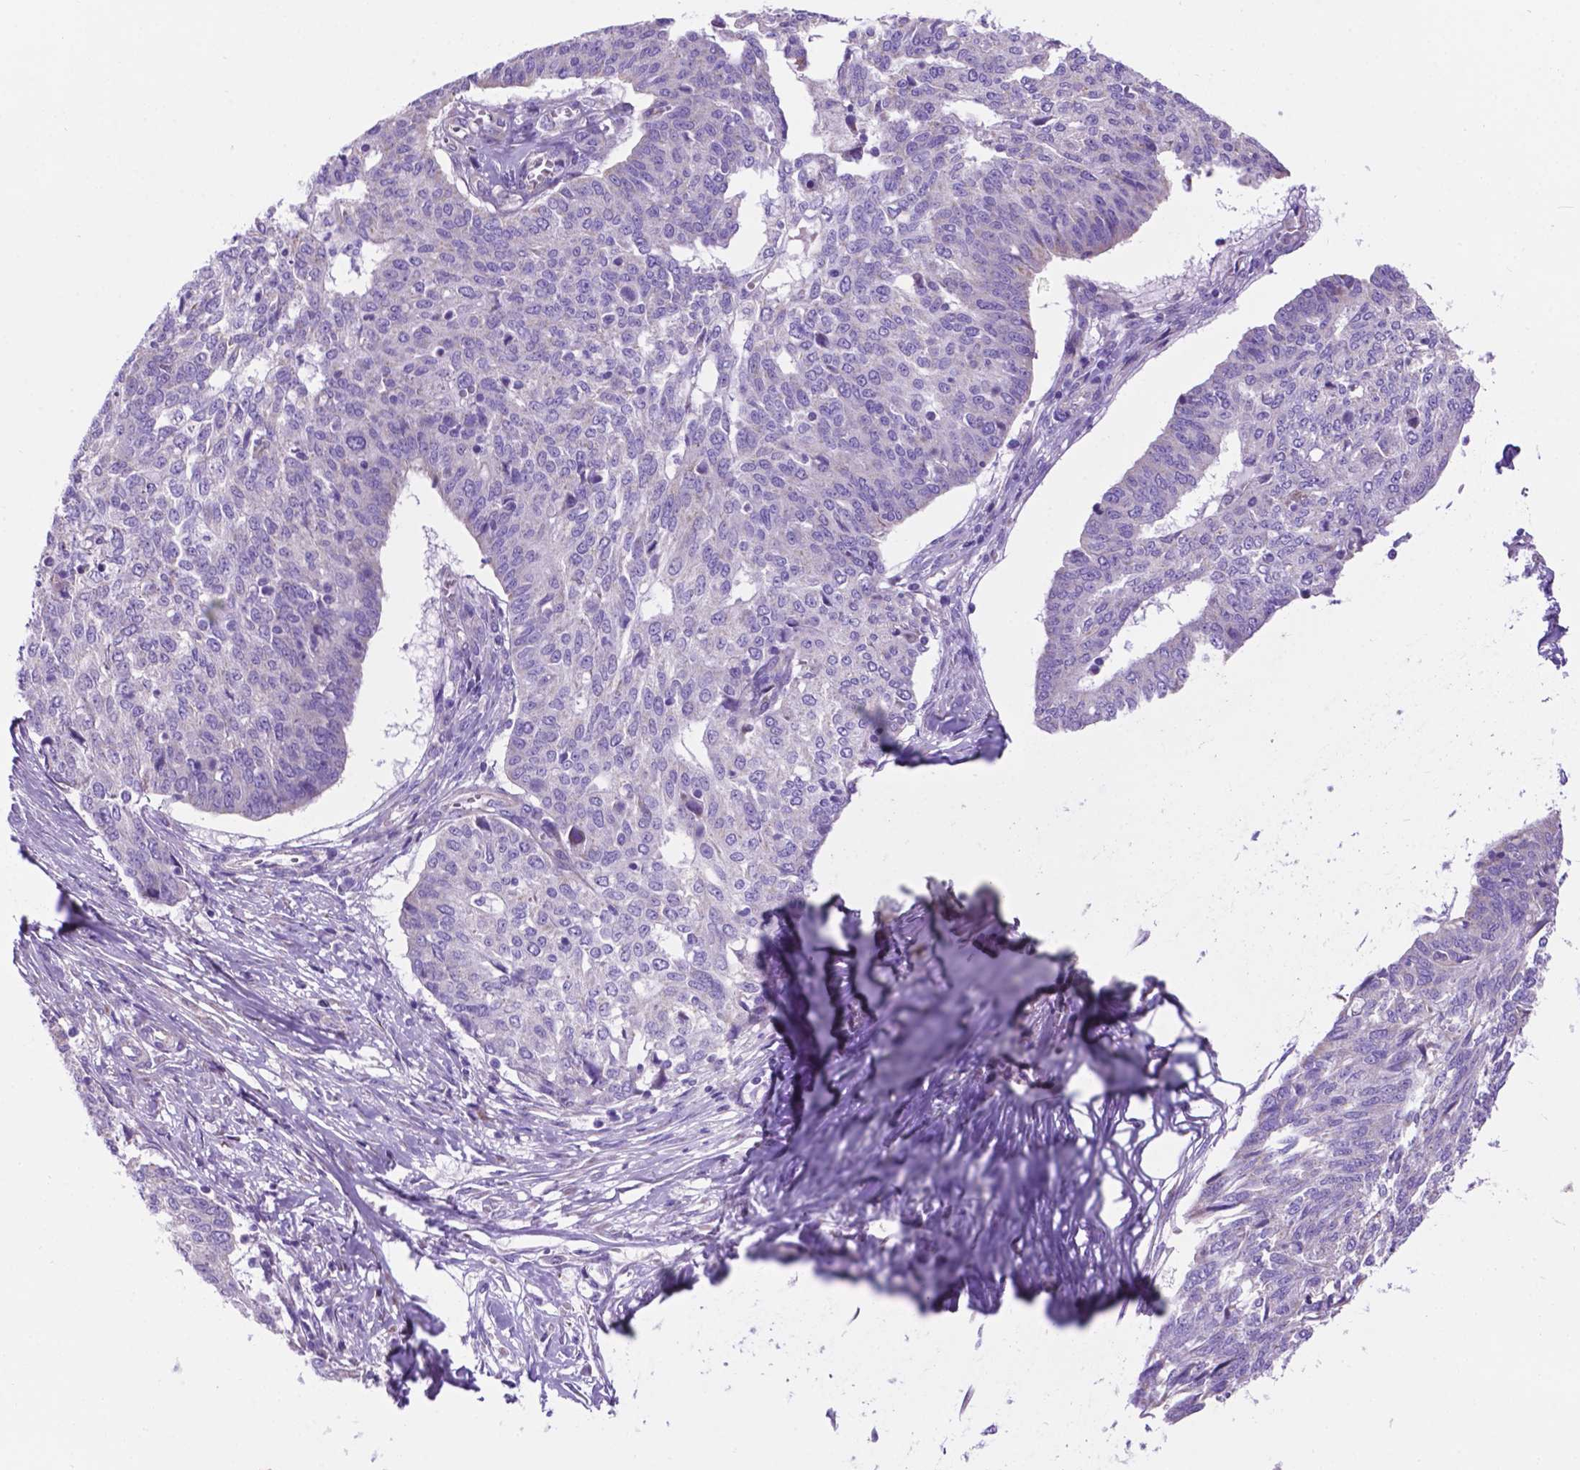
{"staining": {"intensity": "negative", "quantity": "none", "location": "none"}, "tissue": "ovarian cancer", "cell_type": "Tumor cells", "image_type": "cancer", "snomed": [{"axis": "morphology", "description": "Cystadenocarcinoma, serous, NOS"}, {"axis": "topography", "description": "Ovary"}], "caption": "Immunohistochemistry (IHC) photomicrograph of human serous cystadenocarcinoma (ovarian) stained for a protein (brown), which displays no staining in tumor cells. (DAB (3,3'-diaminobenzidine) immunohistochemistry with hematoxylin counter stain).", "gene": "TMEM121B", "patient": {"sex": "female", "age": 67}}